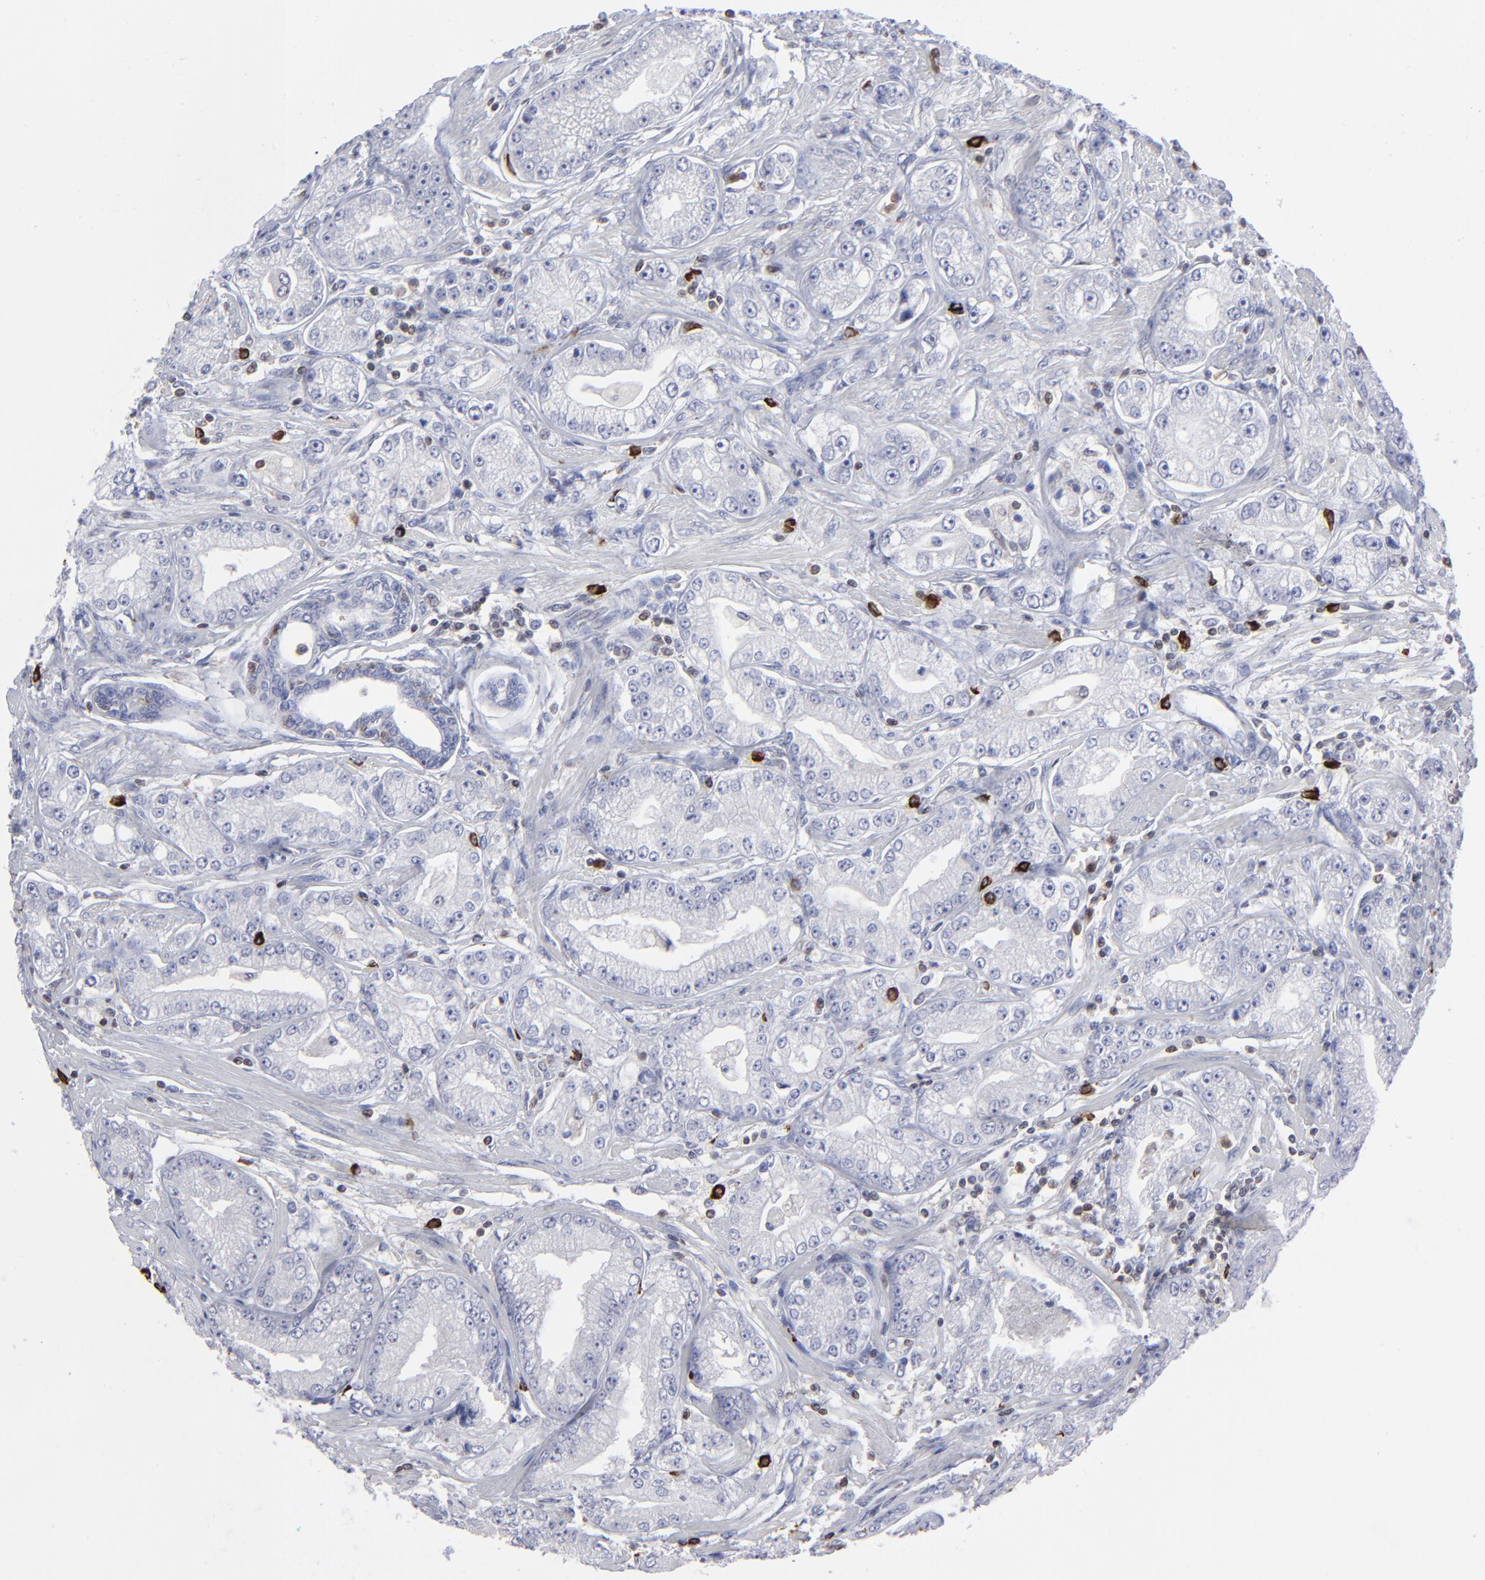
{"staining": {"intensity": "negative", "quantity": "none", "location": "none"}, "tissue": "prostate cancer", "cell_type": "Tumor cells", "image_type": "cancer", "snomed": [{"axis": "morphology", "description": "Adenocarcinoma, Medium grade"}, {"axis": "topography", "description": "Prostate"}], "caption": "A high-resolution image shows immunohistochemistry staining of prostate adenocarcinoma (medium-grade), which demonstrates no significant positivity in tumor cells.", "gene": "TBXT", "patient": {"sex": "male", "age": 72}}